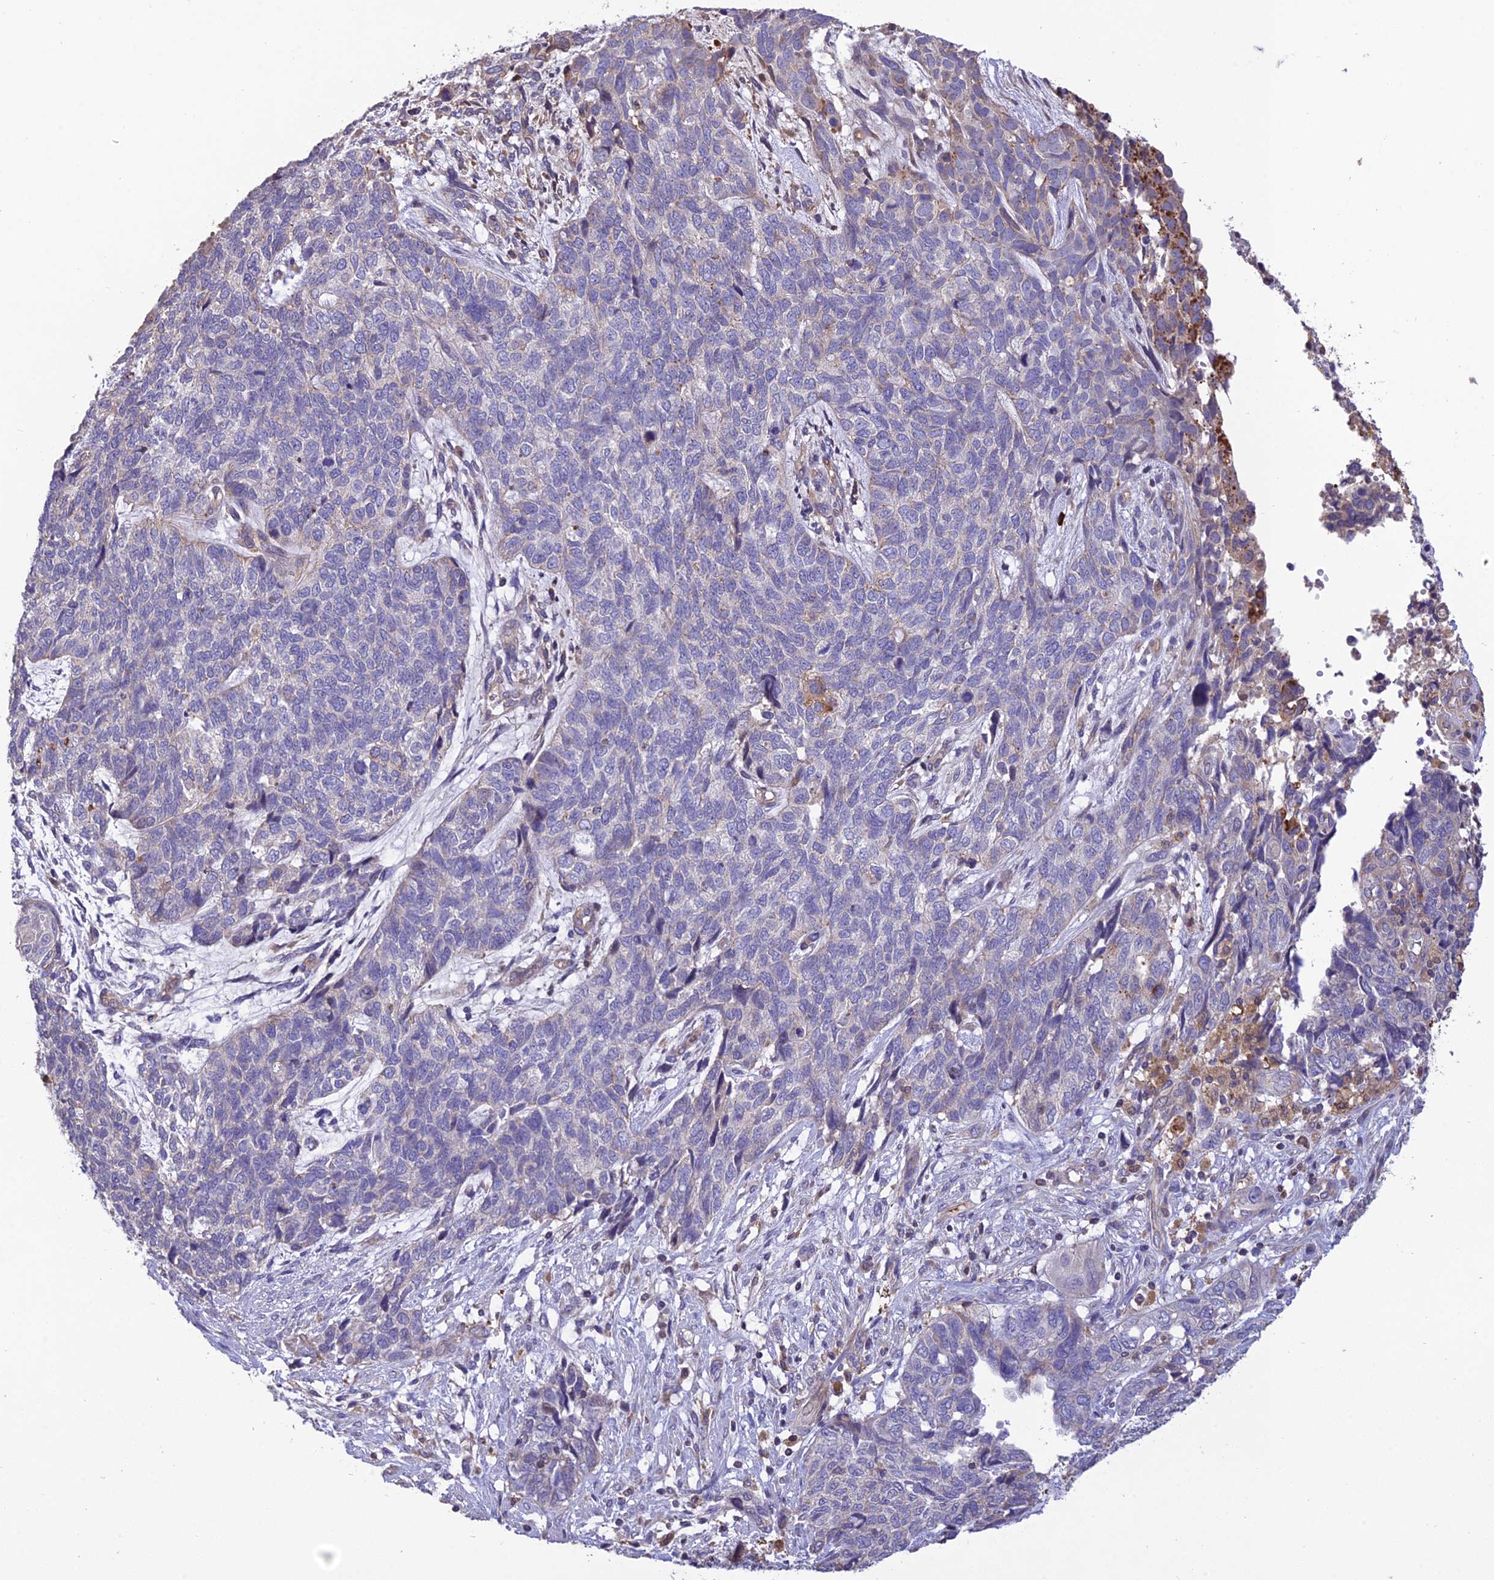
{"staining": {"intensity": "negative", "quantity": "none", "location": "none"}, "tissue": "cervical cancer", "cell_type": "Tumor cells", "image_type": "cancer", "snomed": [{"axis": "morphology", "description": "Squamous cell carcinoma, NOS"}, {"axis": "topography", "description": "Cervix"}], "caption": "The photomicrograph shows no significant expression in tumor cells of cervical cancer (squamous cell carcinoma).", "gene": "MIOS", "patient": {"sex": "female", "age": 63}}